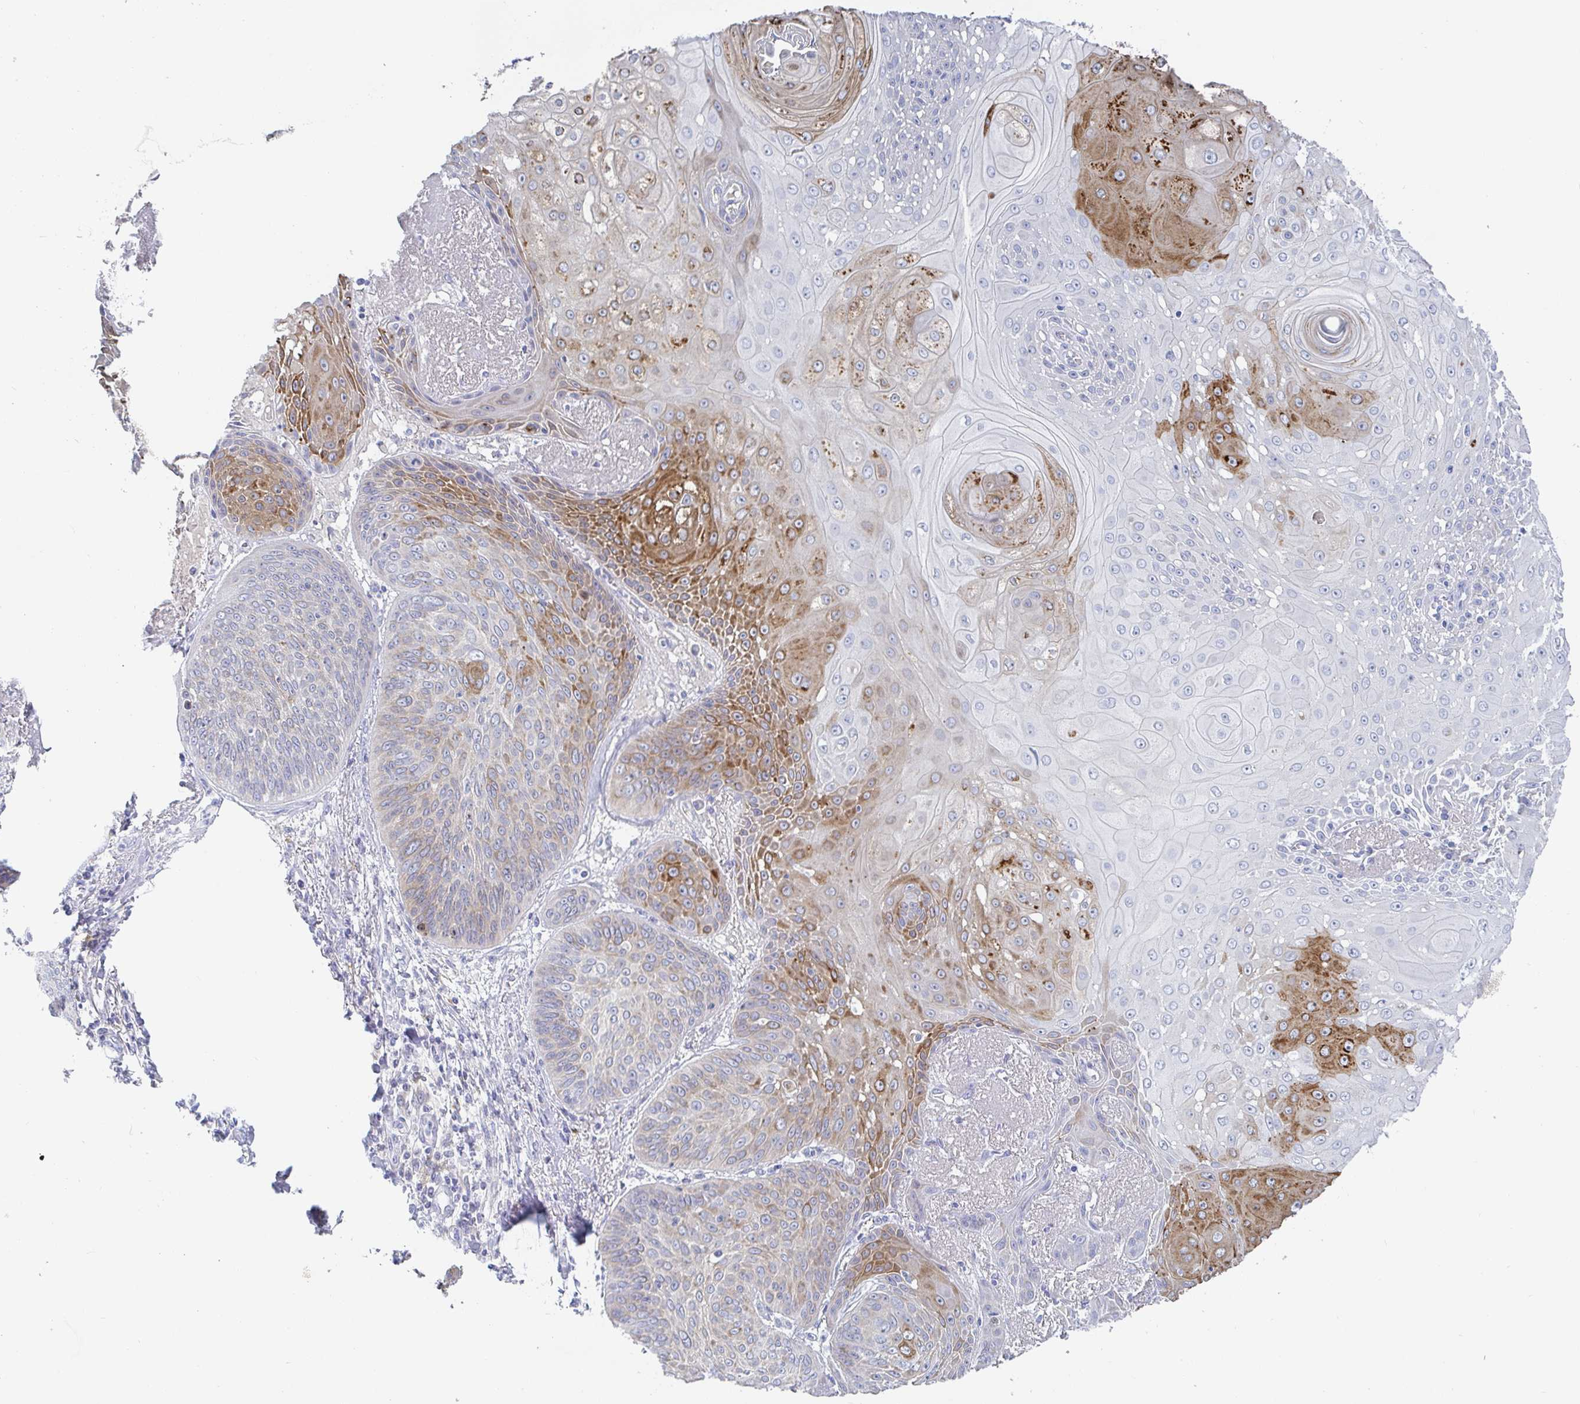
{"staining": {"intensity": "moderate", "quantity": "25%-75%", "location": "cytoplasmic/membranous"}, "tissue": "lung cancer", "cell_type": "Tumor cells", "image_type": "cancer", "snomed": [{"axis": "morphology", "description": "Squamous cell carcinoma, NOS"}, {"axis": "topography", "description": "Lung"}], "caption": "IHC (DAB) staining of human squamous cell carcinoma (lung) exhibits moderate cytoplasmic/membranous protein positivity in approximately 25%-75% of tumor cells. (Brightfield microscopy of DAB IHC at high magnification).", "gene": "ZNF430", "patient": {"sex": "male", "age": 74}}